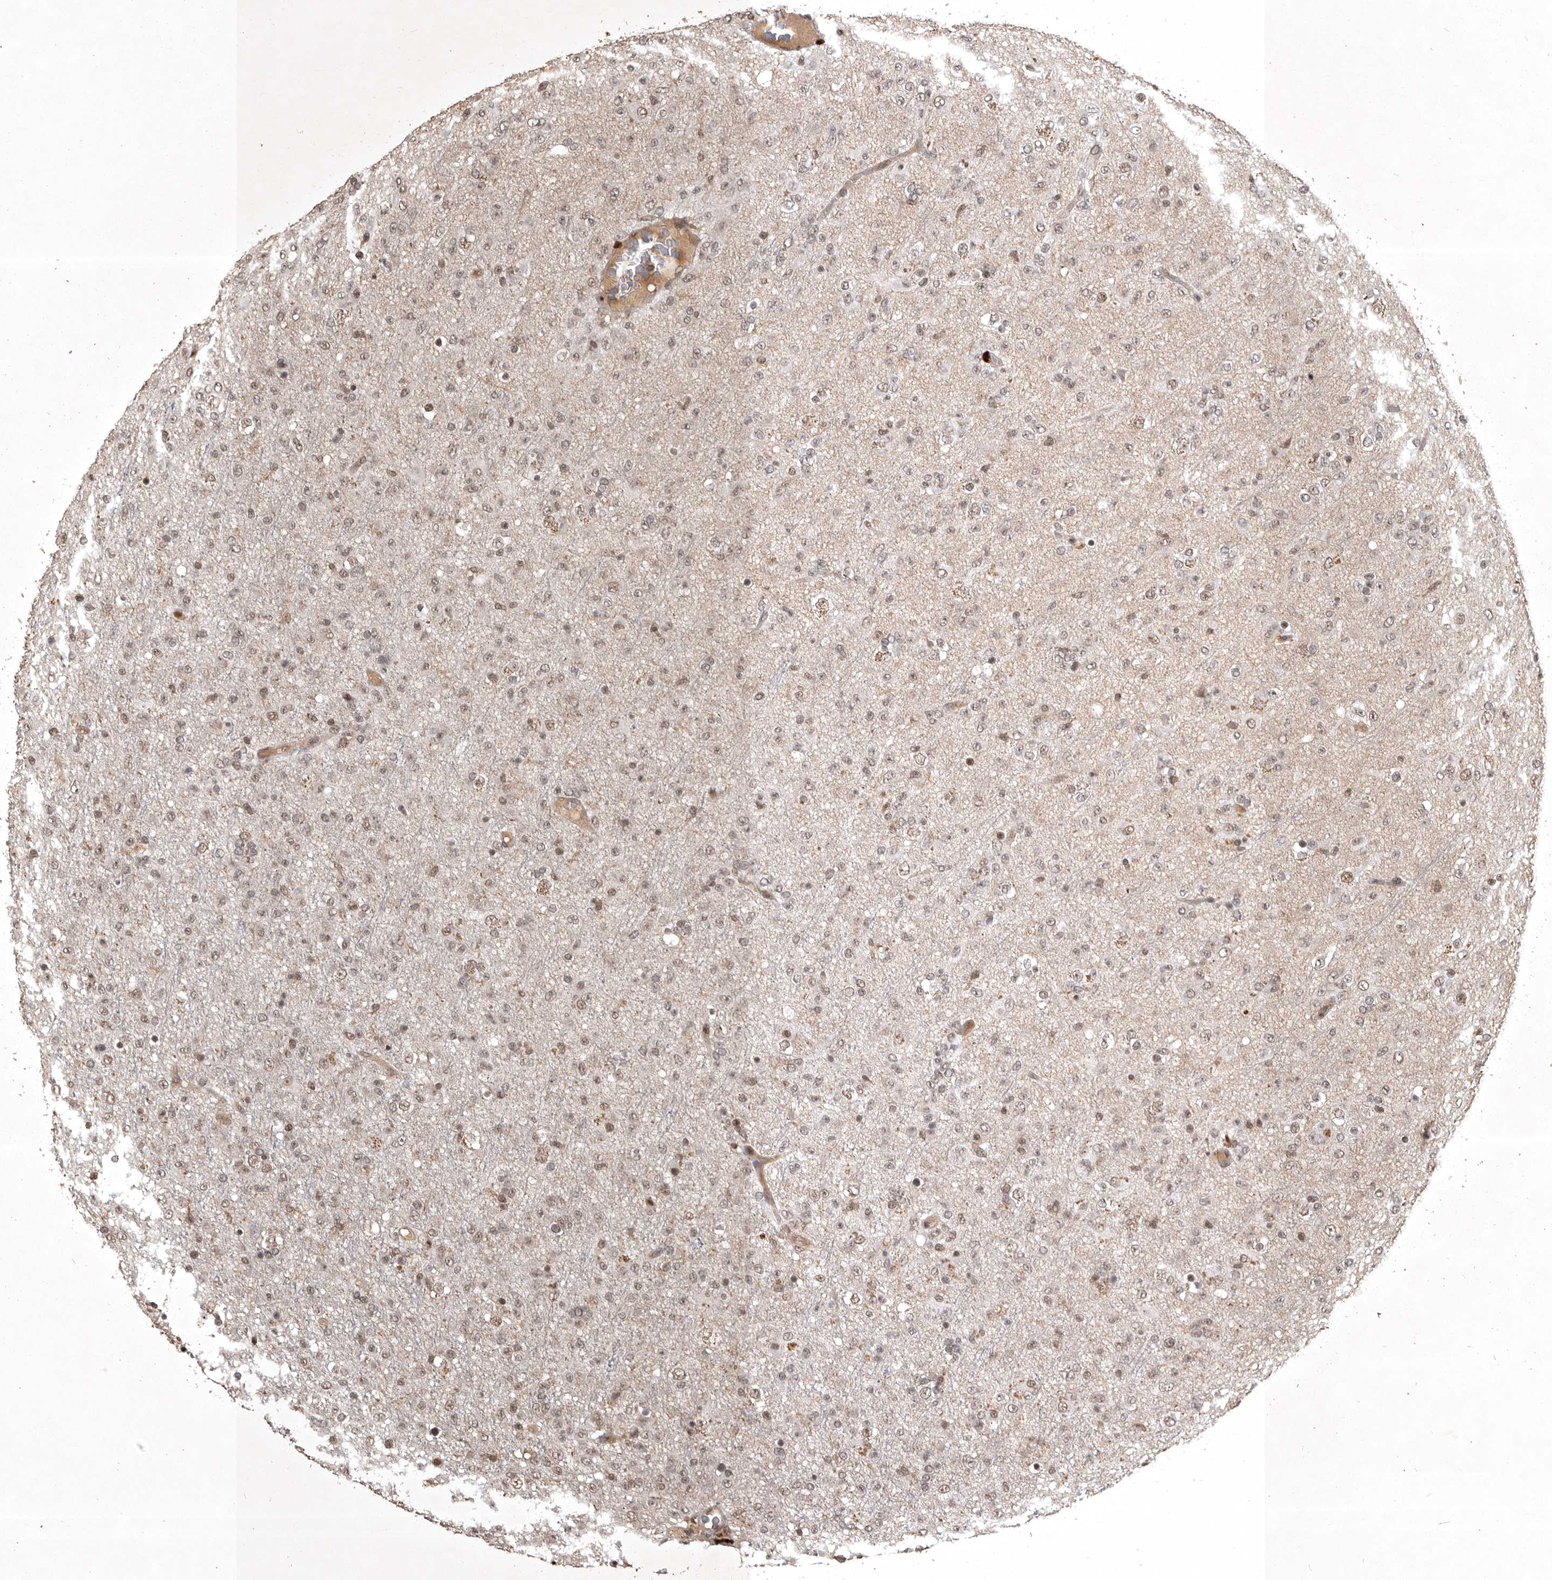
{"staining": {"intensity": "weak", "quantity": ">75%", "location": "nuclear"}, "tissue": "glioma", "cell_type": "Tumor cells", "image_type": "cancer", "snomed": [{"axis": "morphology", "description": "Glioma, malignant, Low grade"}, {"axis": "topography", "description": "Brain"}], "caption": "Human malignant low-grade glioma stained with a brown dye exhibits weak nuclear positive expression in about >75% of tumor cells.", "gene": "CBLL1", "patient": {"sex": "male", "age": 65}}